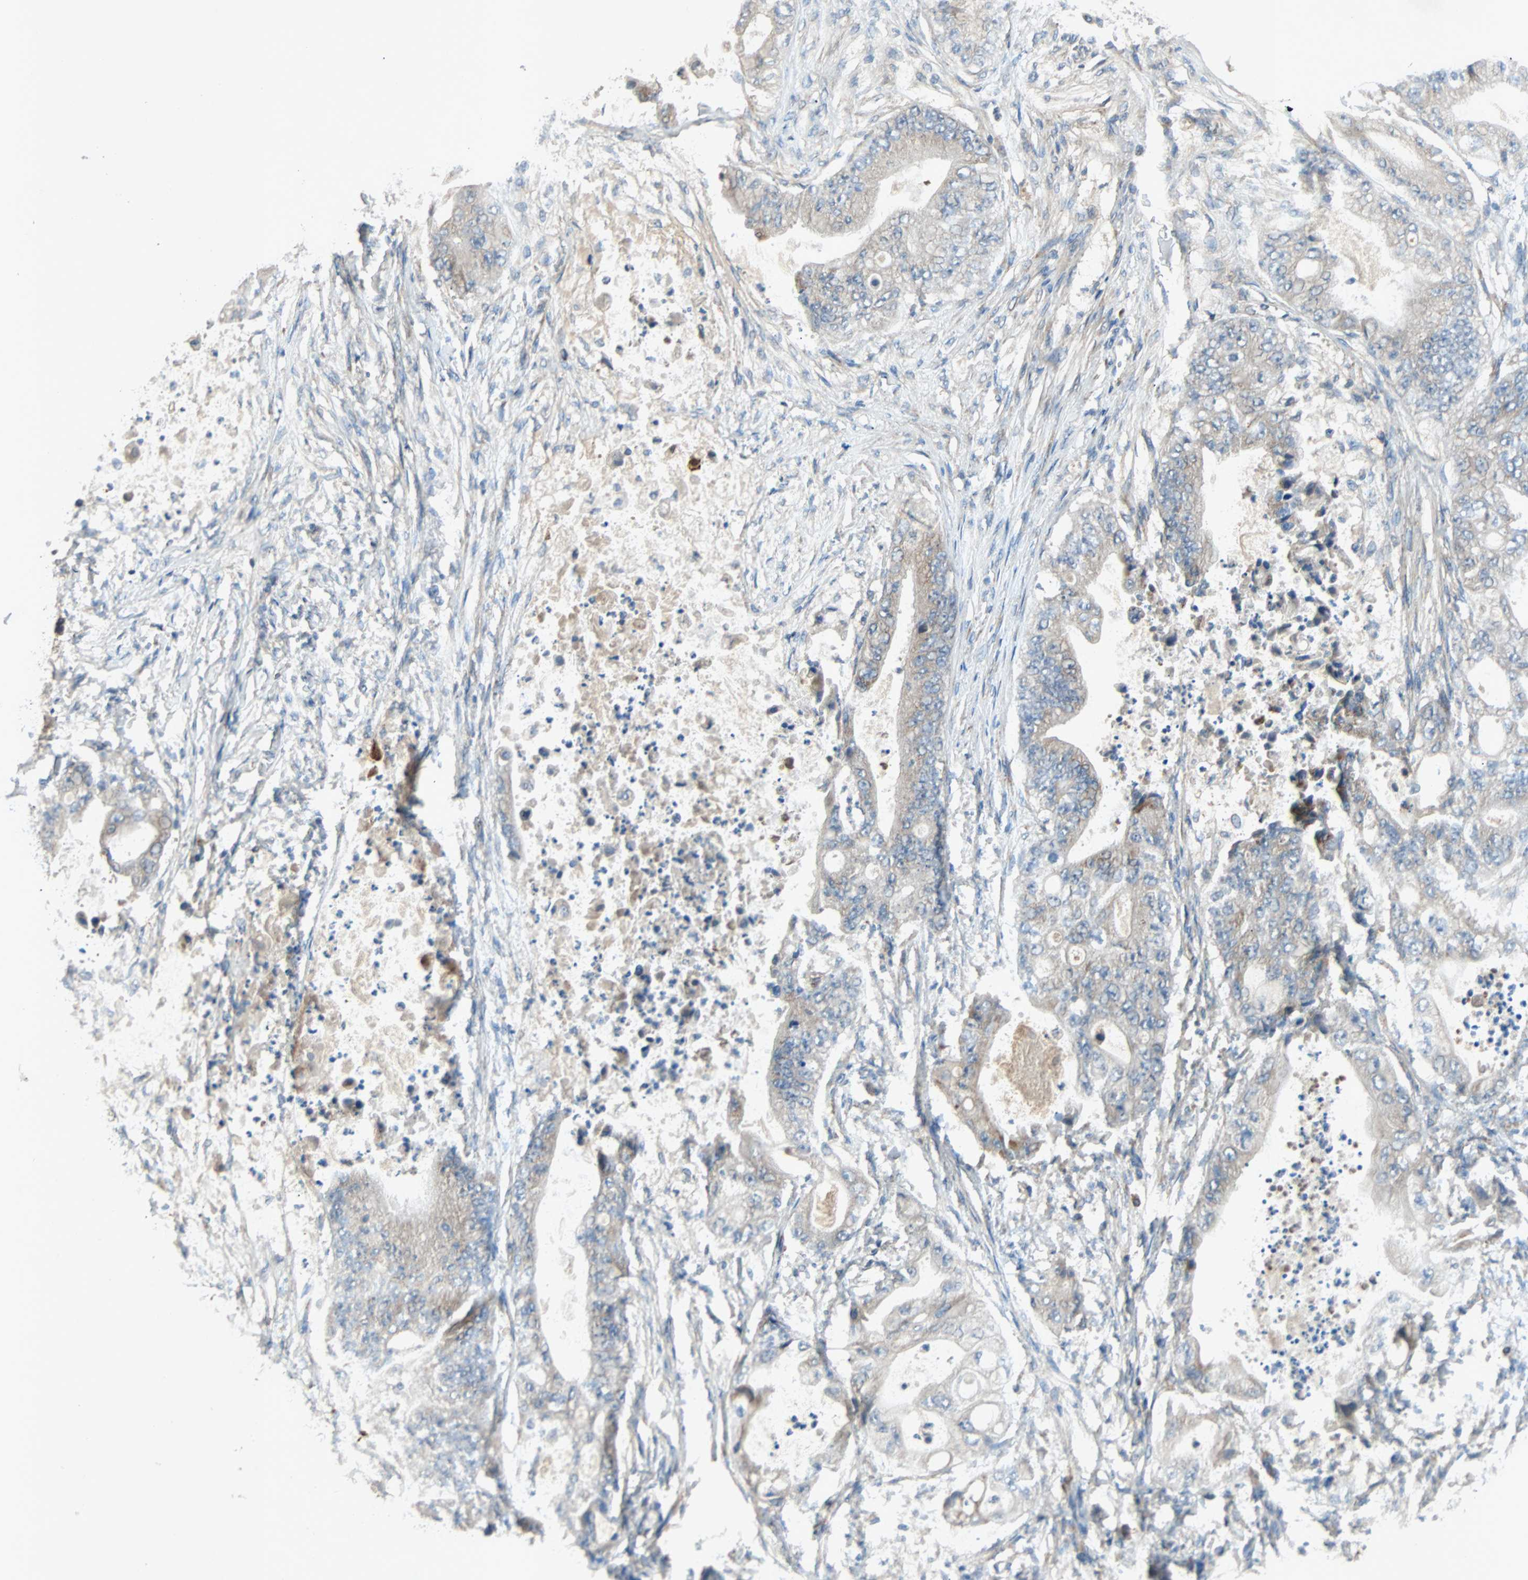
{"staining": {"intensity": "moderate", "quantity": ">75%", "location": "cytoplasmic/membranous"}, "tissue": "stomach cancer", "cell_type": "Tumor cells", "image_type": "cancer", "snomed": [{"axis": "morphology", "description": "Adenocarcinoma, NOS"}, {"axis": "topography", "description": "Stomach"}], "caption": "Stomach cancer was stained to show a protein in brown. There is medium levels of moderate cytoplasmic/membranous expression in about >75% of tumor cells.", "gene": "XYLT1", "patient": {"sex": "female", "age": 73}}